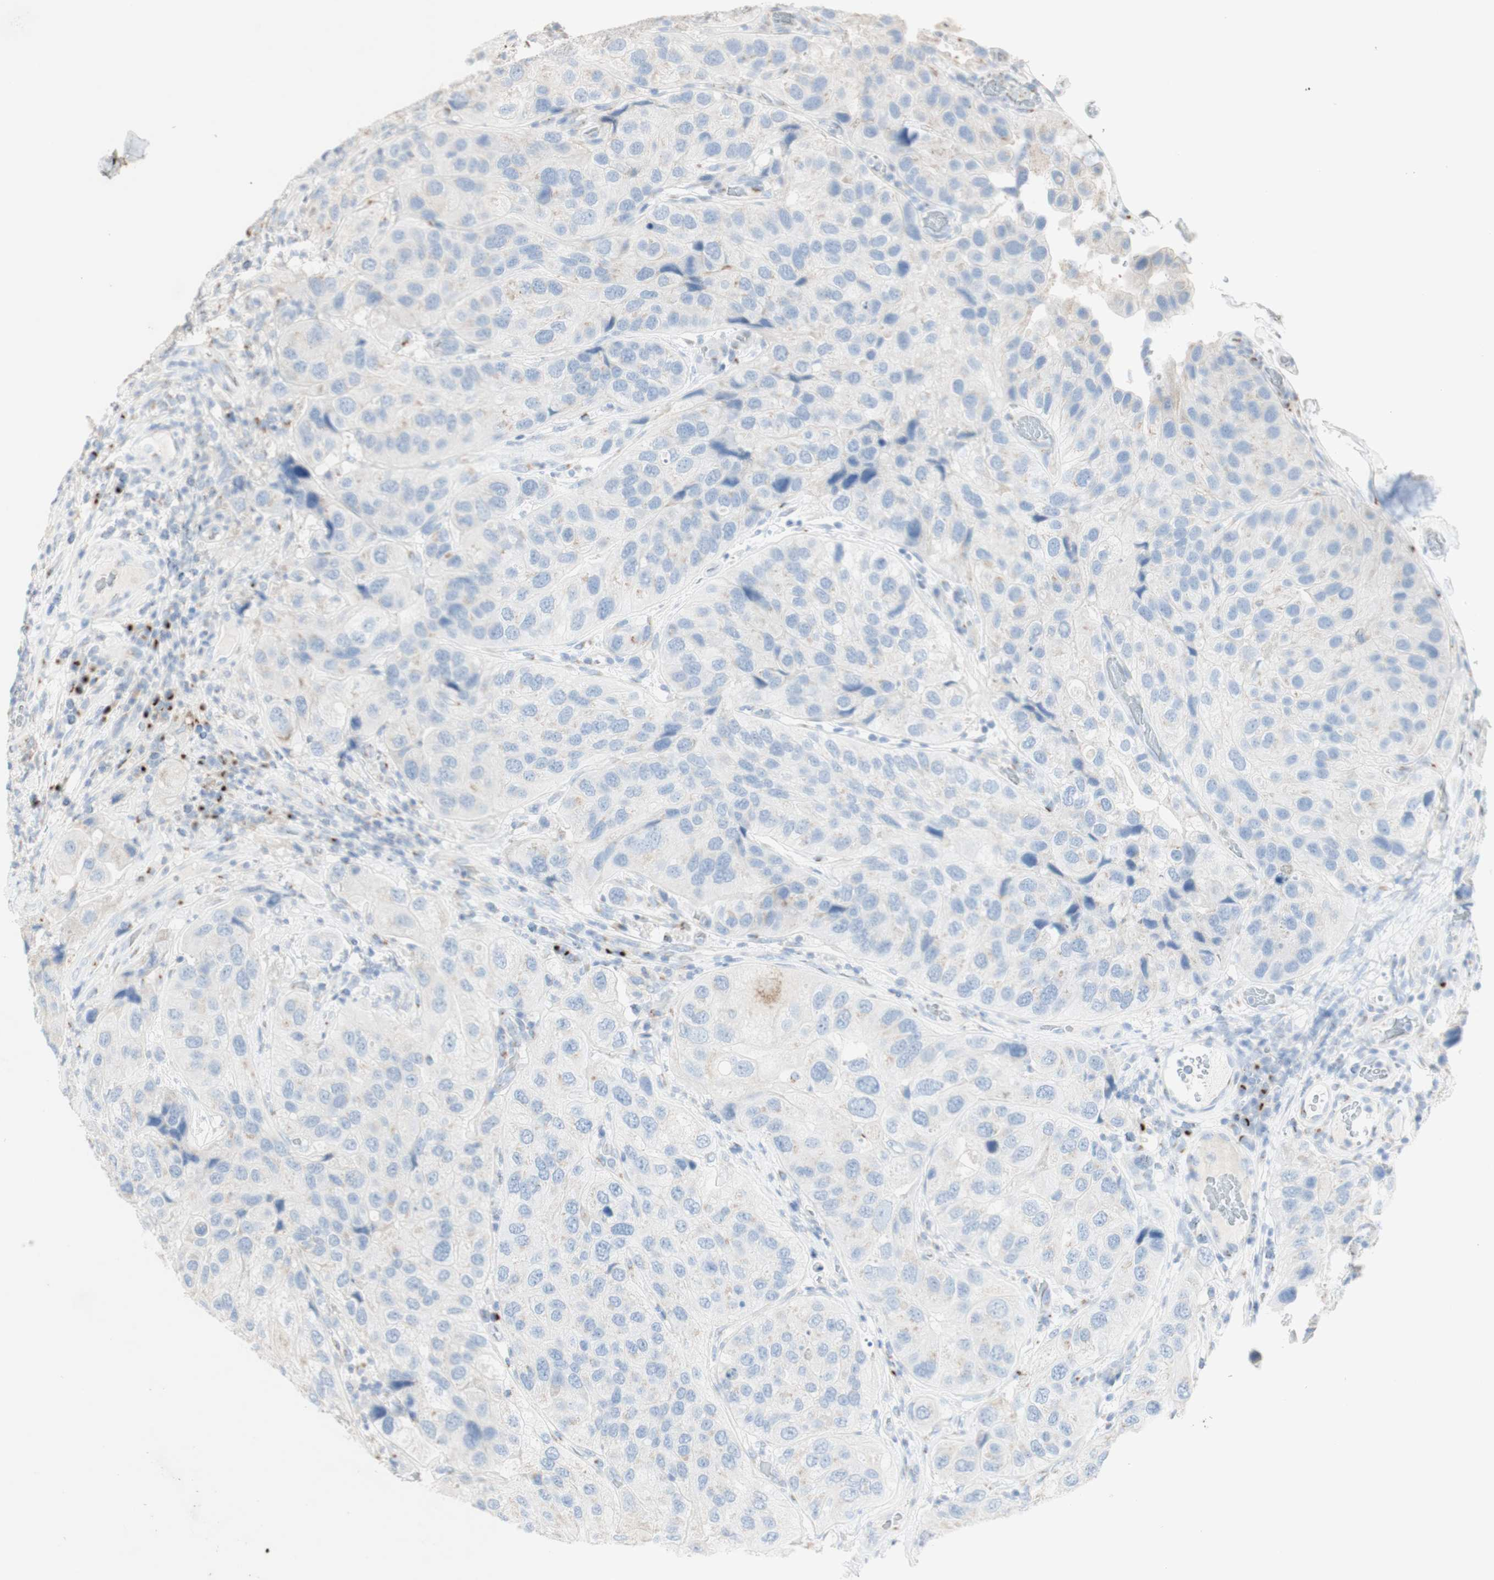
{"staining": {"intensity": "weak", "quantity": "<25%", "location": "cytoplasmic/membranous"}, "tissue": "urothelial cancer", "cell_type": "Tumor cells", "image_type": "cancer", "snomed": [{"axis": "morphology", "description": "Urothelial carcinoma, High grade"}, {"axis": "topography", "description": "Urinary bladder"}], "caption": "A photomicrograph of human urothelial cancer is negative for staining in tumor cells.", "gene": "MANEA", "patient": {"sex": "female", "age": 64}}